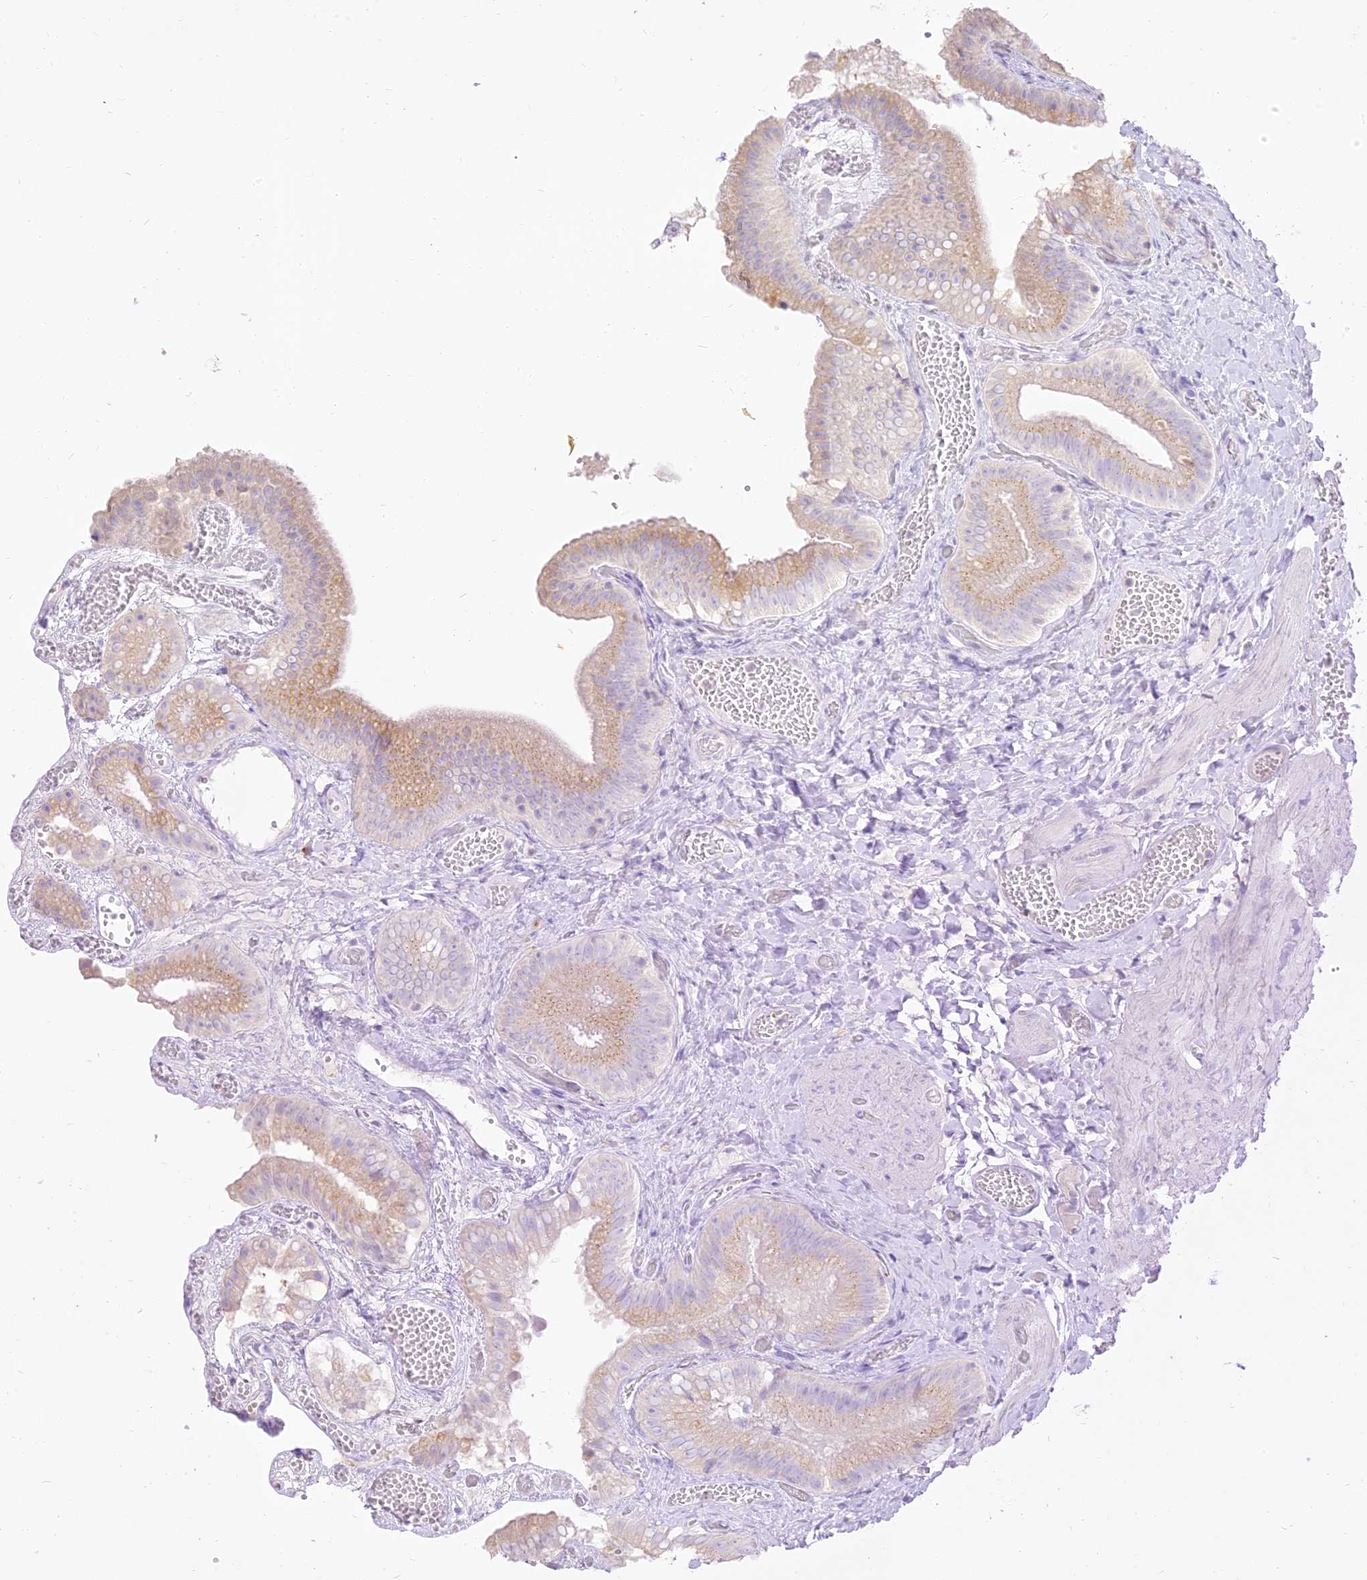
{"staining": {"intensity": "weak", "quantity": "25%-75%", "location": "cytoplasmic/membranous"}, "tissue": "gallbladder", "cell_type": "Glandular cells", "image_type": "normal", "snomed": [{"axis": "morphology", "description": "Normal tissue, NOS"}, {"axis": "topography", "description": "Gallbladder"}], "caption": "Glandular cells demonstrate low levels of weak cytoplasmic/membranous positivity in about 25%-75% of cells in benign gallbladder.", "gene": "SEC13", "patient": {"sex": "female", "age": 64}}